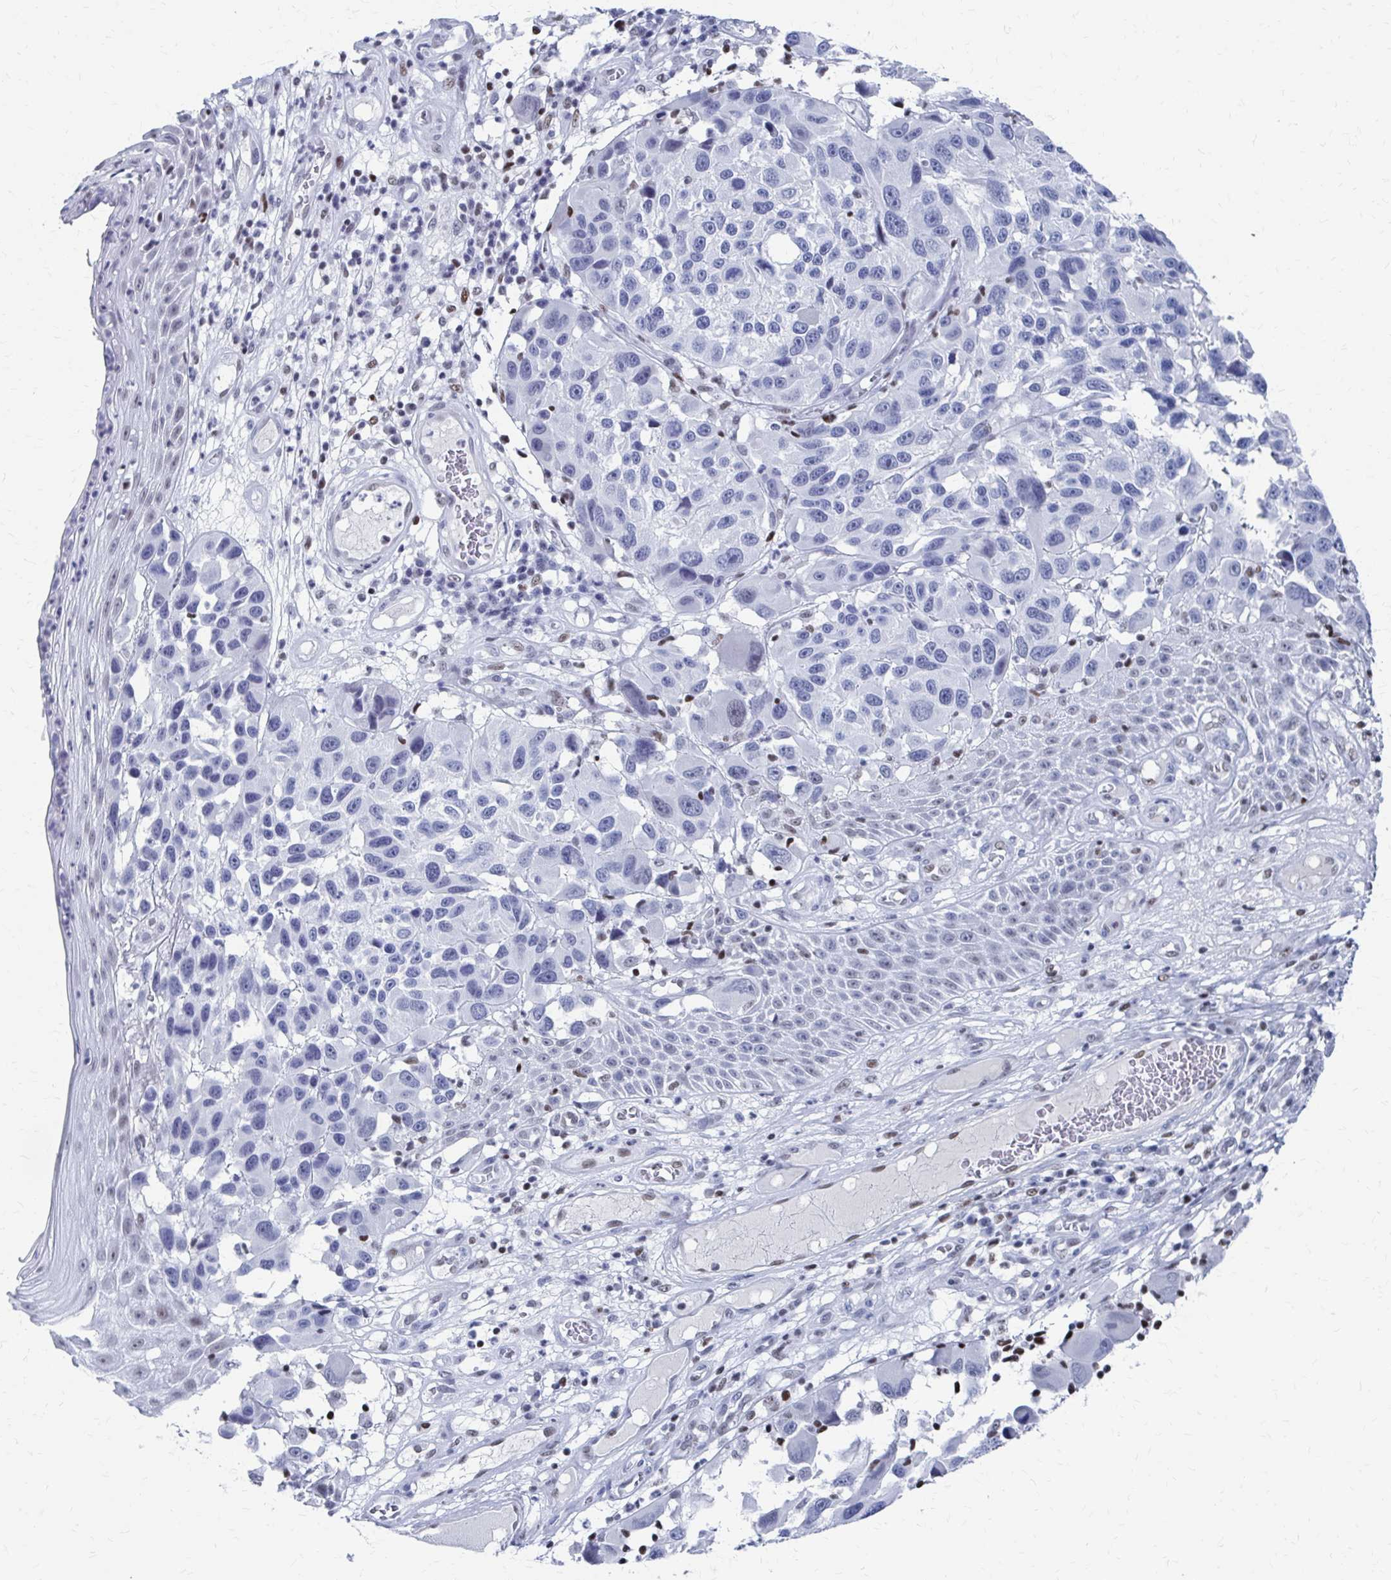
{"staining": {"intensity": "negative", "quantity": "none", "location": "none"}, "tissue": "melanoma", "cell_type": "Tumor cells", "image_type": "cancer", "snomed": [{"axis": "morphology", "description": "Malignant melanoma, NOS"}, {"axis": "topography", "description": "Skin"}], "caption": "IHC photomicrograph of malignant melanoma stained for a protein (brown), which demonstrates no staining in tumor cells.", "gene": "CDIN1", "patient": {"sex": "male", "age": 53}}